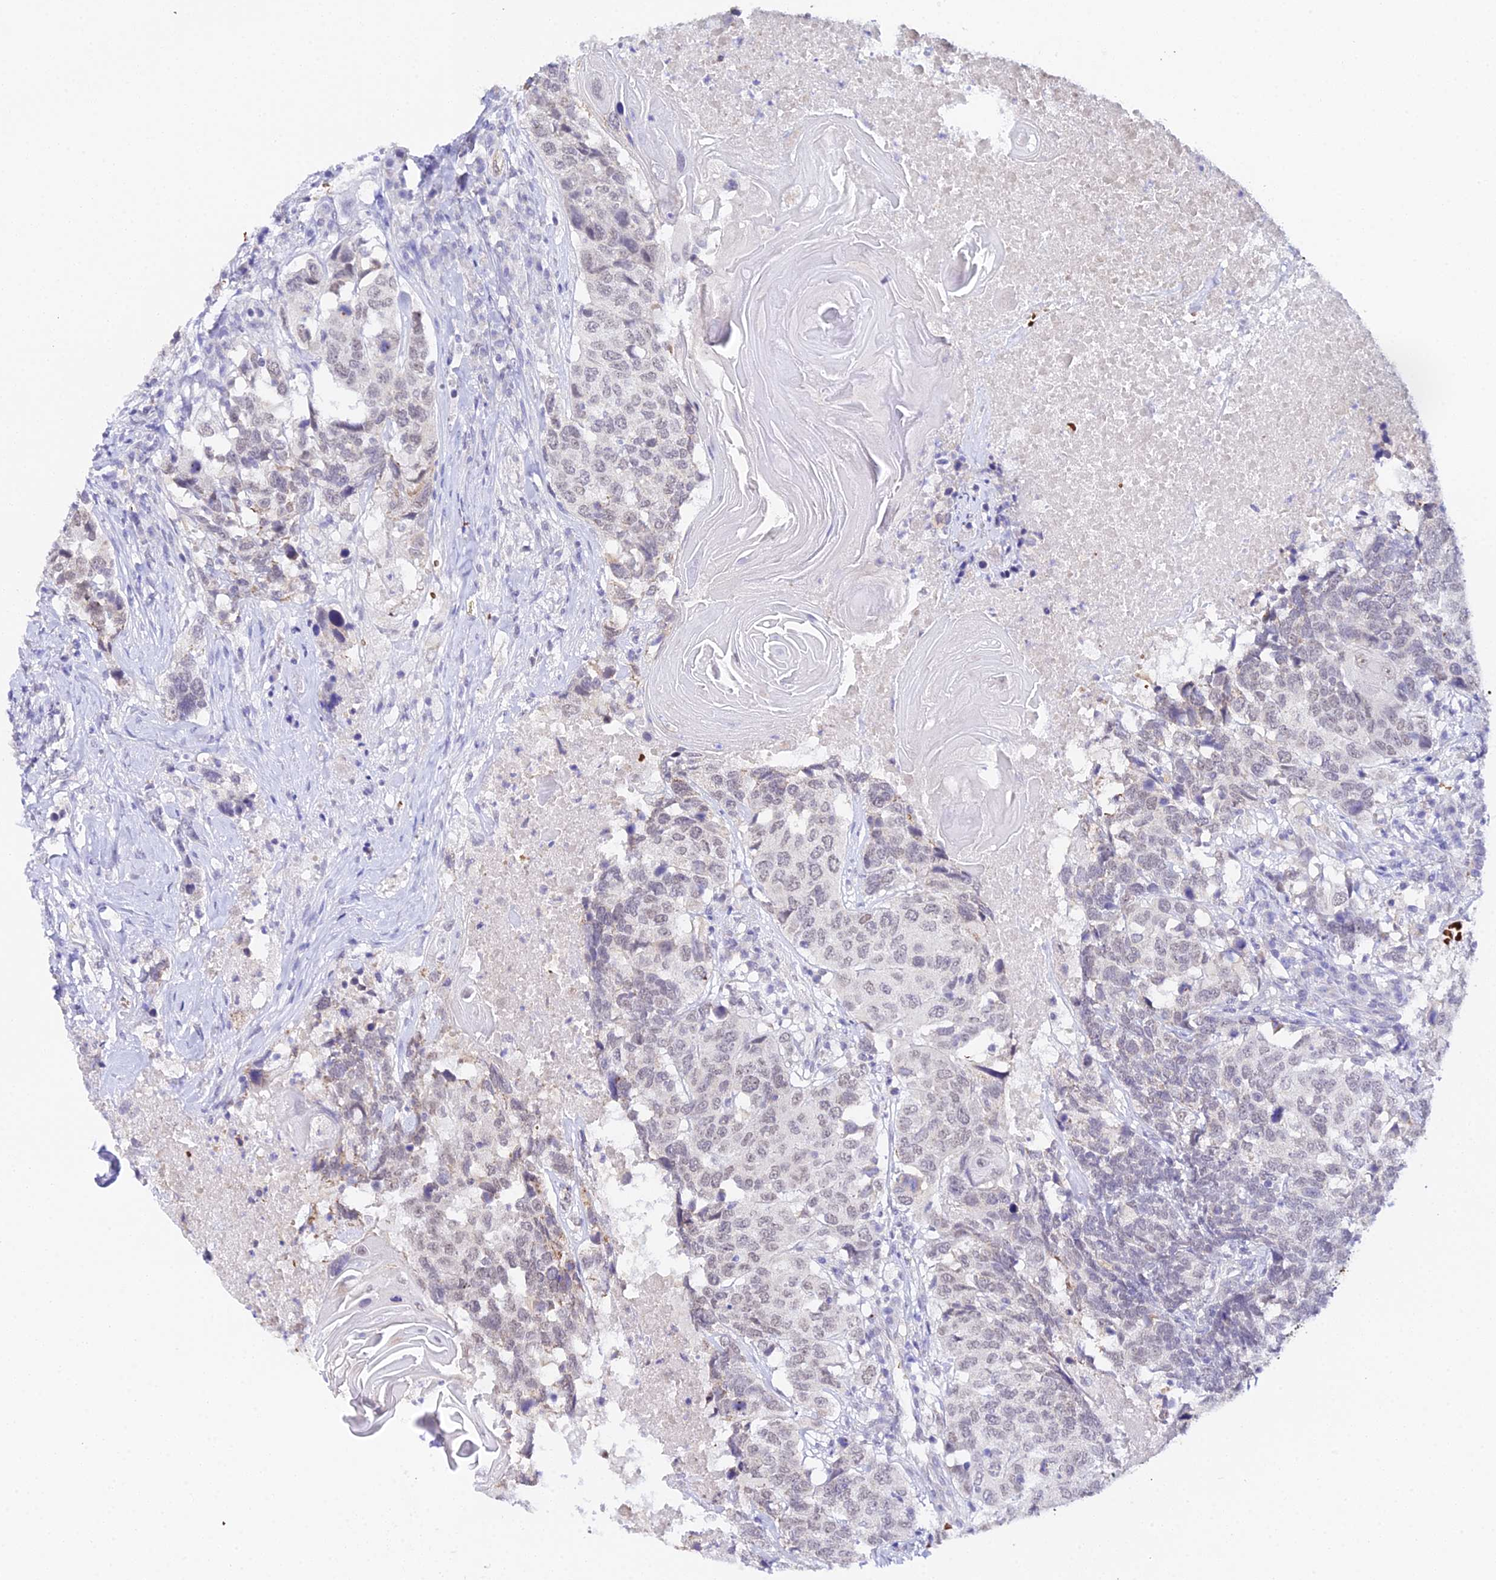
{"staining": {"intensity": "weak", "quantity": "<25%", "location": "nuclear"}, "tissue": "head and neck cancer", "cell_type": "Tumor cells", "image_type": "cancer", "snomed": [{"axis": "morphology", "description": "Squamous cell carcinoma, NOS"}, {"axis": "topography", "description": "Head-Neck"}], "caption": "An immunohistochemistry (IHC) histopathology image of squamous cell carcinoma (head and neck) is shown. There is no staining in tumor cells of squamous cell carcinoma (head and neck).", "gene": "CFAP45", "patient": {"sex": "male", "age": 66}}